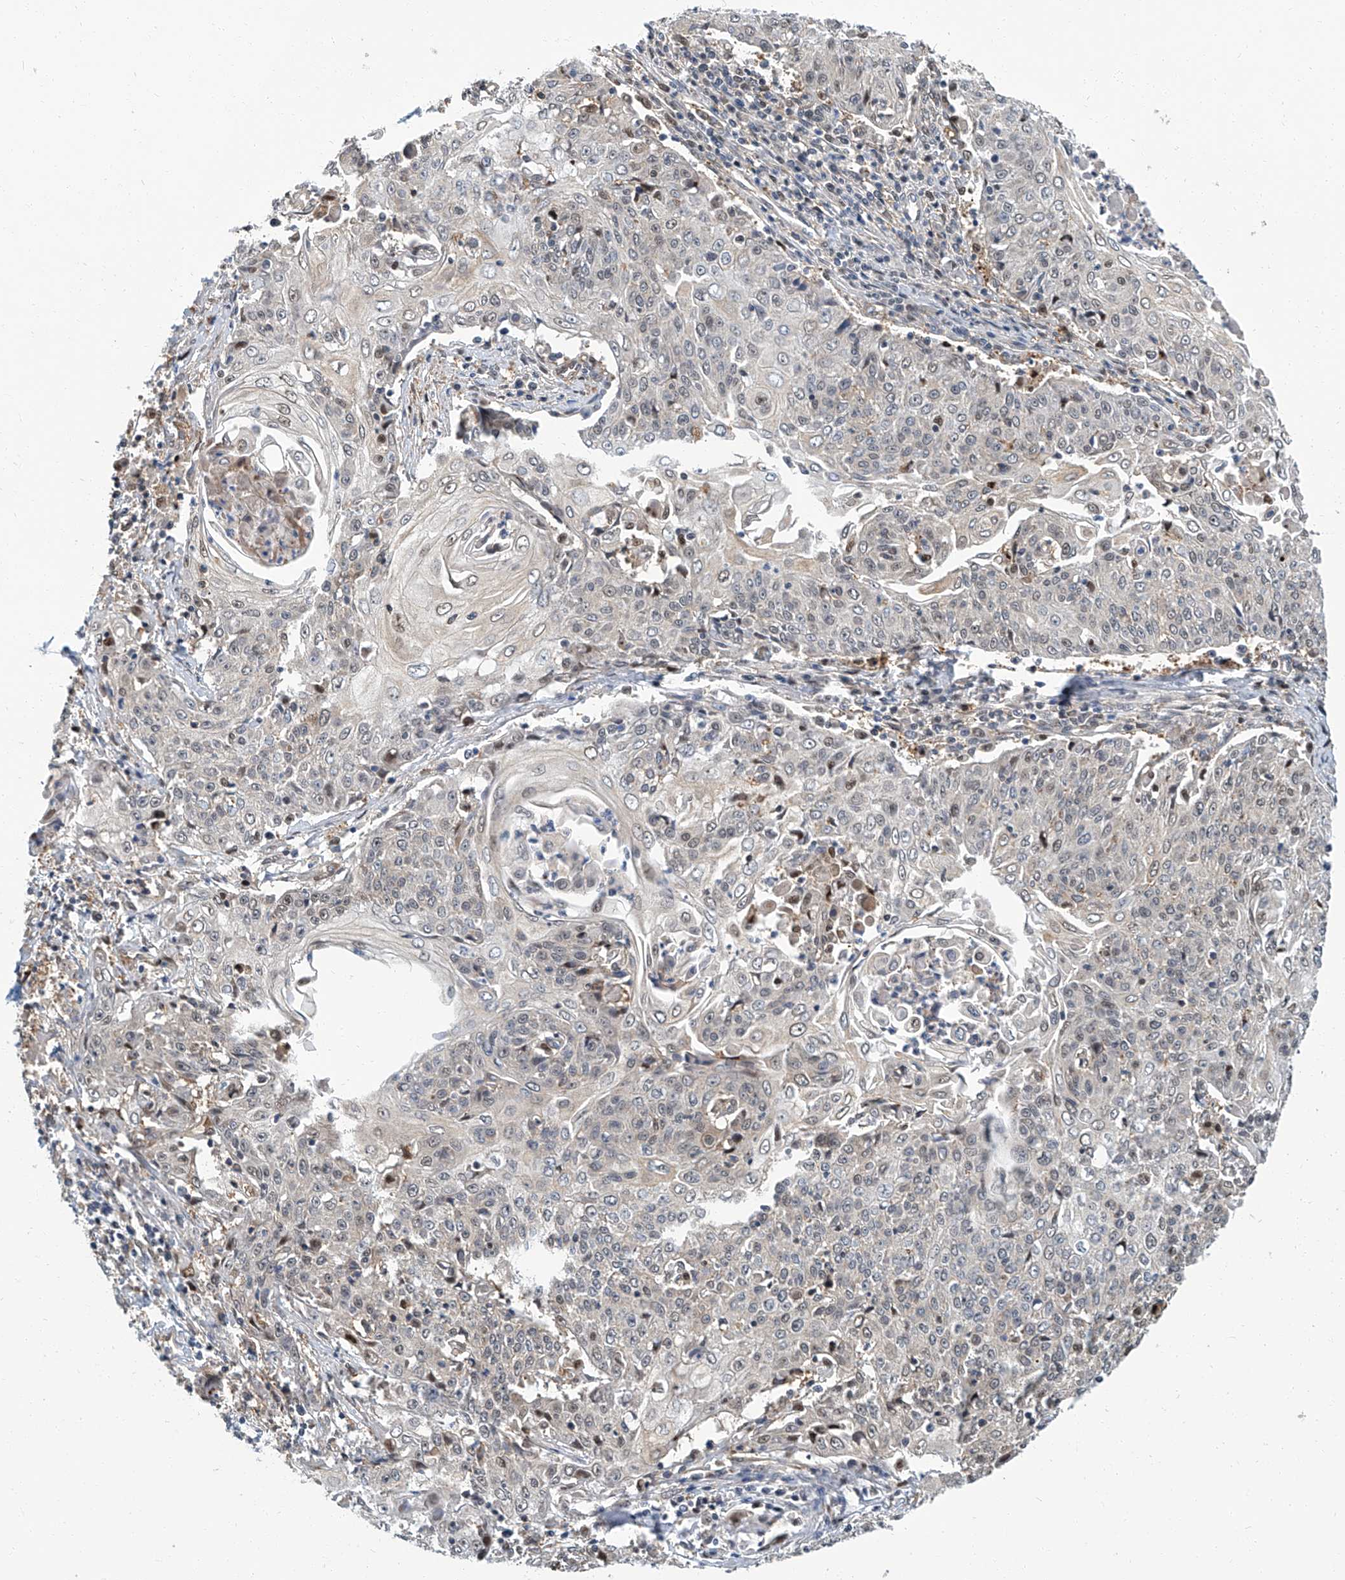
{"staining": {"intensity": "weak", "quantity": "25%-75%", "location": "nuclear"}, "tissue": "cervical cancer", "cell_type": "Tumor cells", "image_type": "cancer", "snomed": [{"axis": "morphology", "description": "Squamous cell carcinoma, NOS"}, {"axis": "topography", "description": "Cervix"}], "caption": "A brown stain shows weak nuclear staining of a protein in cervical cancer (squamous cell carcinoma) tumor cells. The staining was performed using DAB (3,3'-diaminobenzidine) to visualize the protein expression in brown, while the nuclei were stained in blue with hematoxylin (Magnification: 20x).", "gene": "PSMB10", "patient": {"sex": "female", "age": 48}}